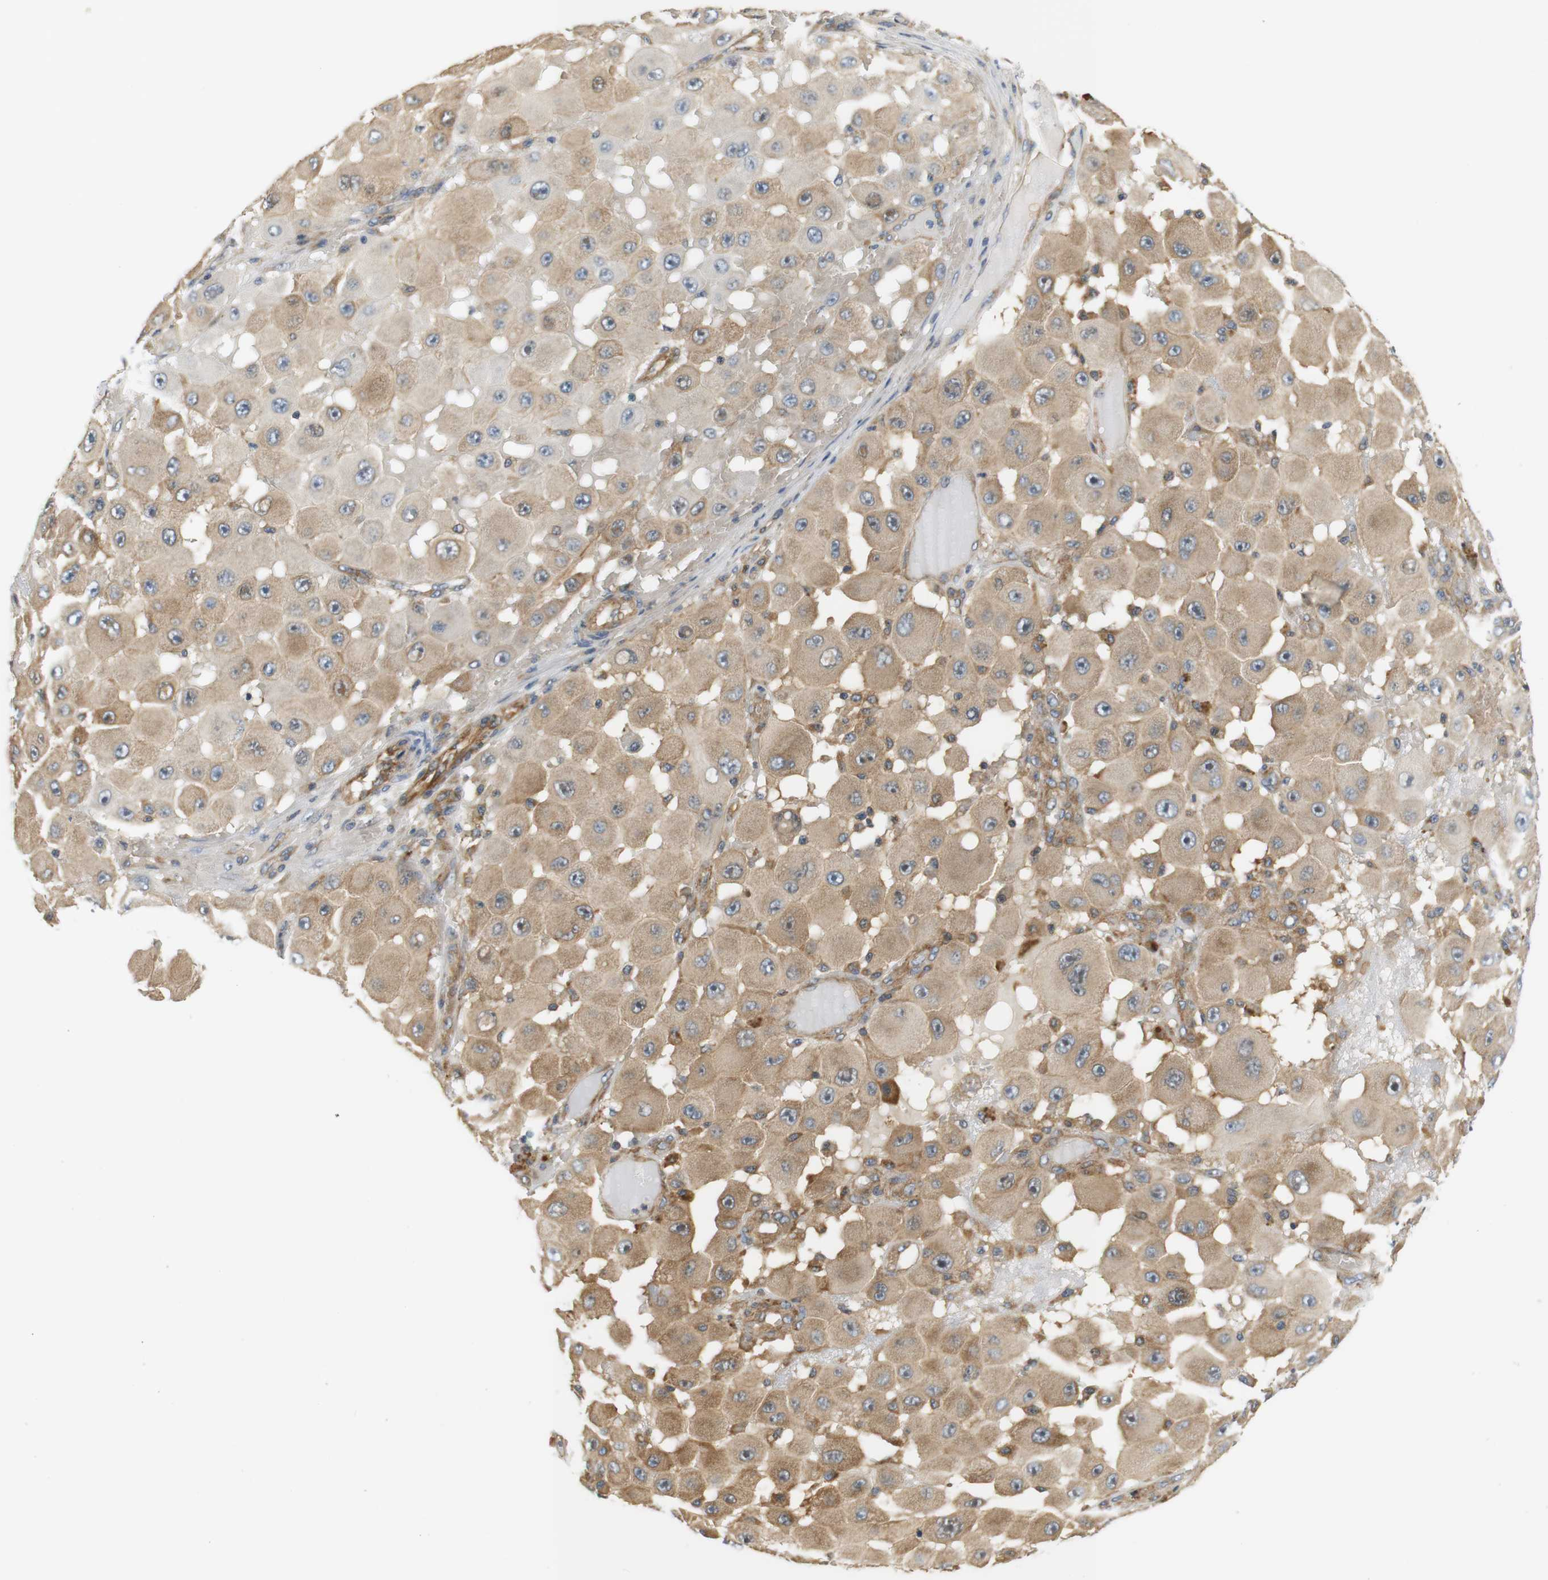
{"staining": {"intensity": "moderate", "quantity": "25%-75%", "location": "cytoplasmic/membranous"}, "tissue": "melanoma", "cell_type": "Tumor cells", "image_type": "cancer", "snomed": [{"axis": "morphology", "description": "Malignant melanoma, NOS"}, {"axis": "topography", "description": "Skin"}], "caption": "Malignant melanoma stained with DAB IHC shows medium levels of moderate cytoplasmic/membranous expression in approximately 25%-75% of tumor cells.", "gene": "SH3GLB1", "patient": {"sex": "female", "age": 81}}